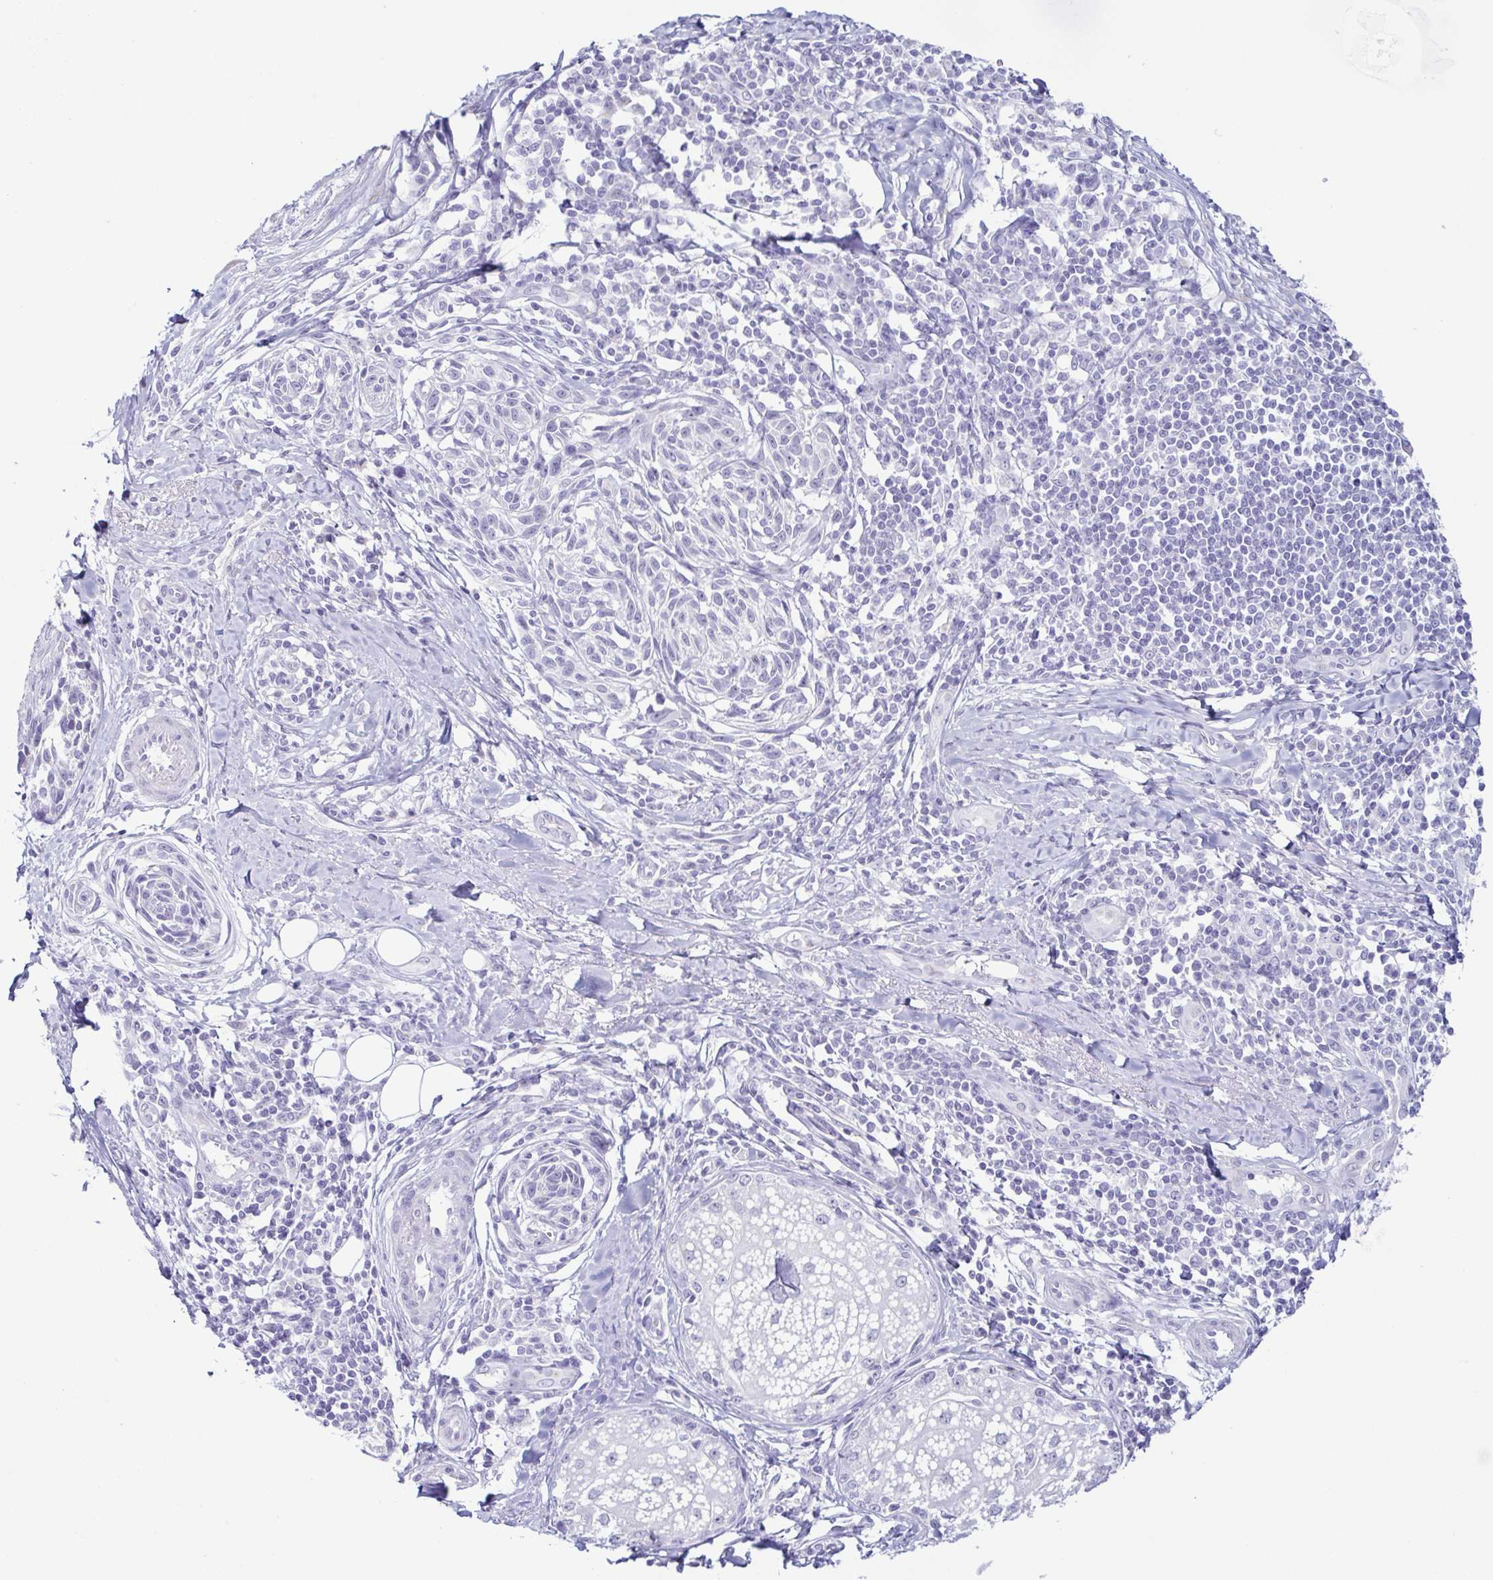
{"staining": {"intensity": "negative", "quantity": "none", "location": "none"}, "tissue": "melanoma", "cell_type": "Tumor cells", "image_type": "cancer", "snomed": [{"axis": "morphology", "description": "Malignant melanoma, NOS"}, {"axis": "topography", "description": "Skin"}], "caption": "Immunohistochemical staining of human malignant melanoma shows no significant positivity in tumor cells.", "gene": "AZU1", "patient": {"sex": "female", "age": 86}}